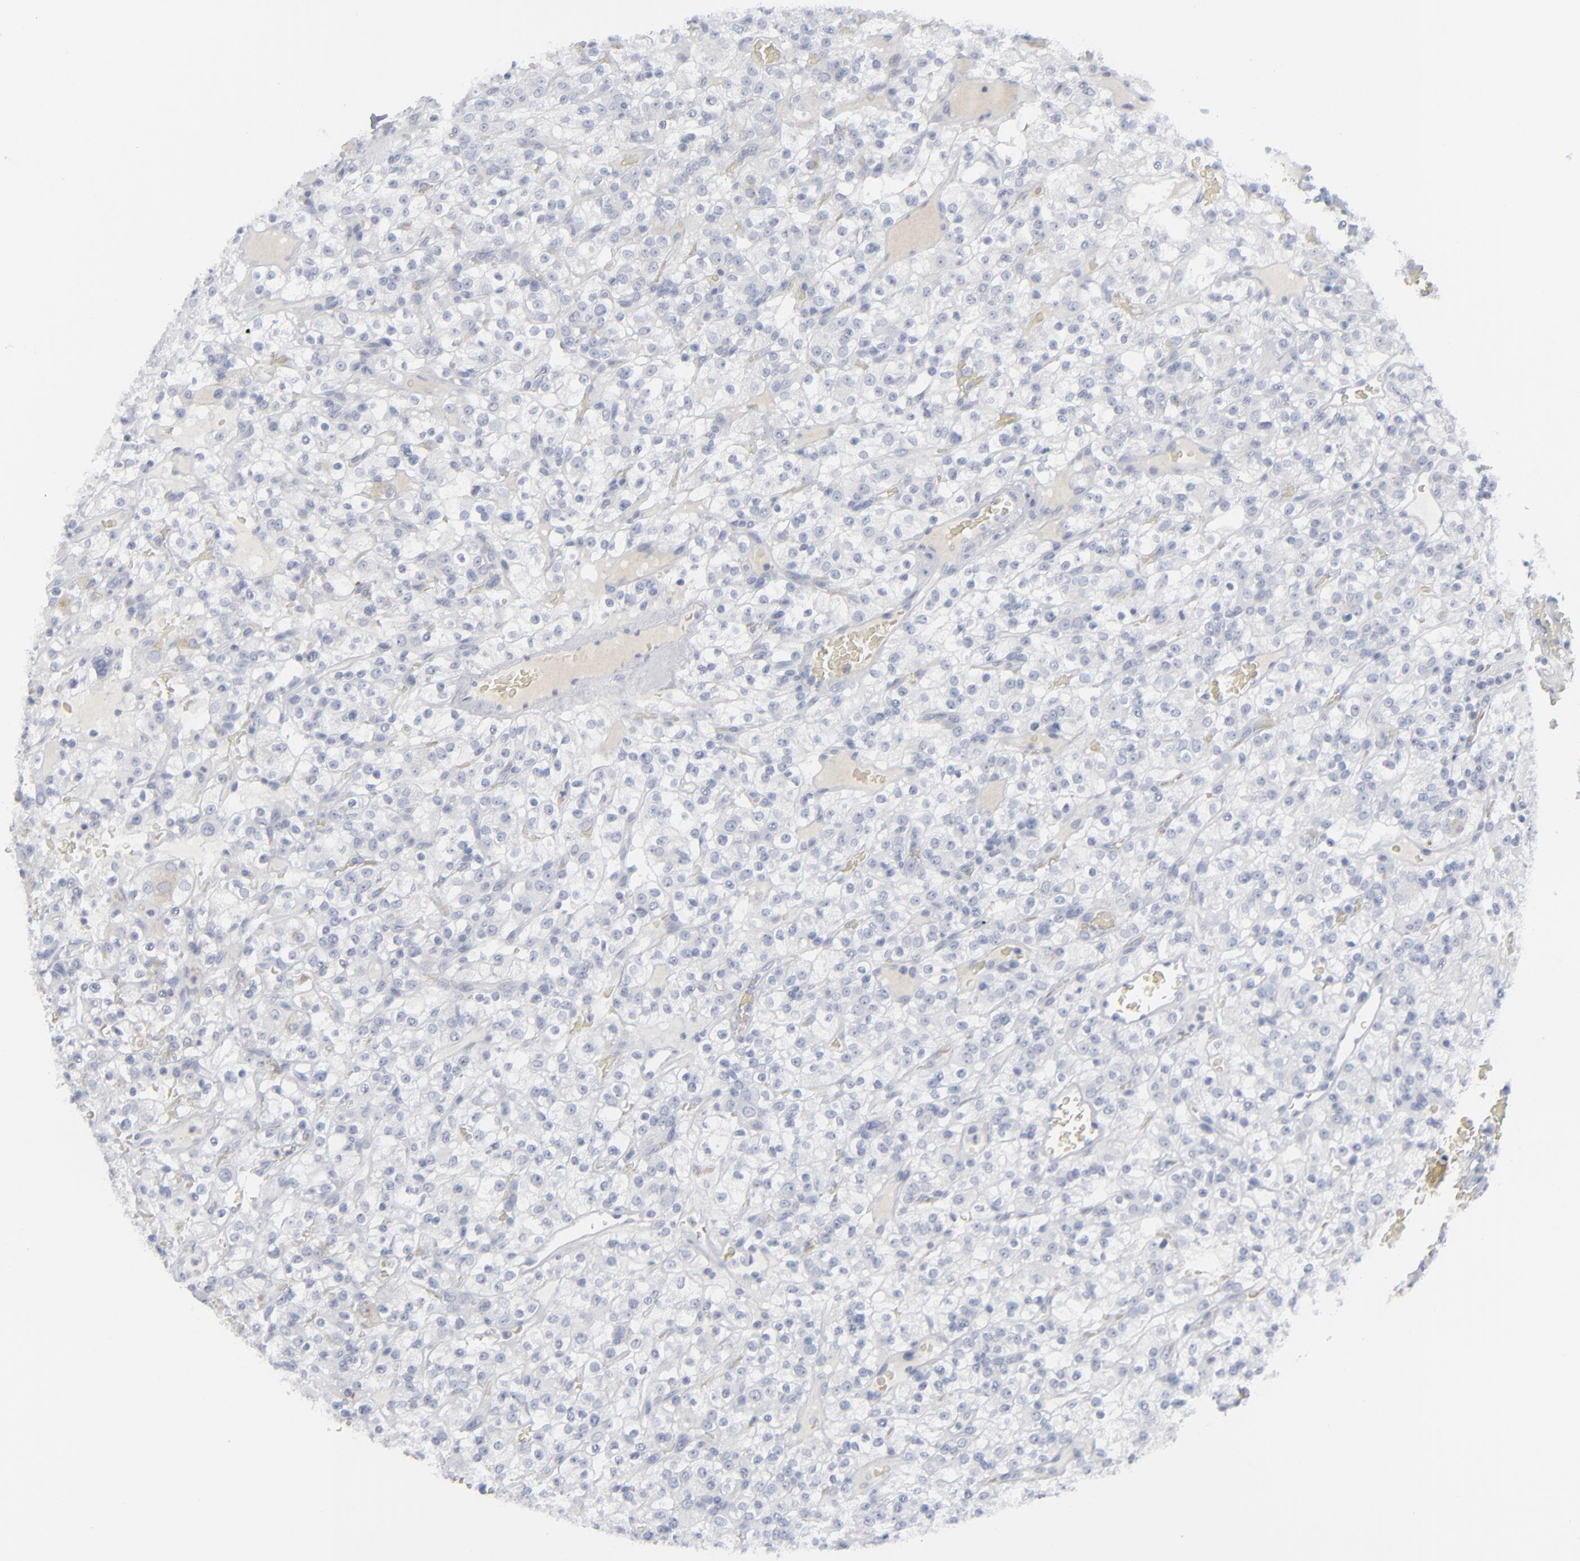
{"staining": {"intensity": "negative", "quantity": "none", "location": "none"}, "tissue": "renal cancer", "cell_type": "Tumor cells", "image_type": "cancer", "snomed": [{"axis": "morphology", "description": "Normal tissue, NOS"}, {"axis": "morphology", "description": "Adenocarcinoma, NOS"}, {"axis": "topography", "description": "Kidney"}], "caption": "Immunohistochemistry (IHC) micrograph of neoplastic tissue: human renal cancer stained with DAB (3,3'-diaminobenzidine) displays no significant protein expression in tumor cells.", "gene": "MSLN", "patient": {"sex": "female", "age": 72}}